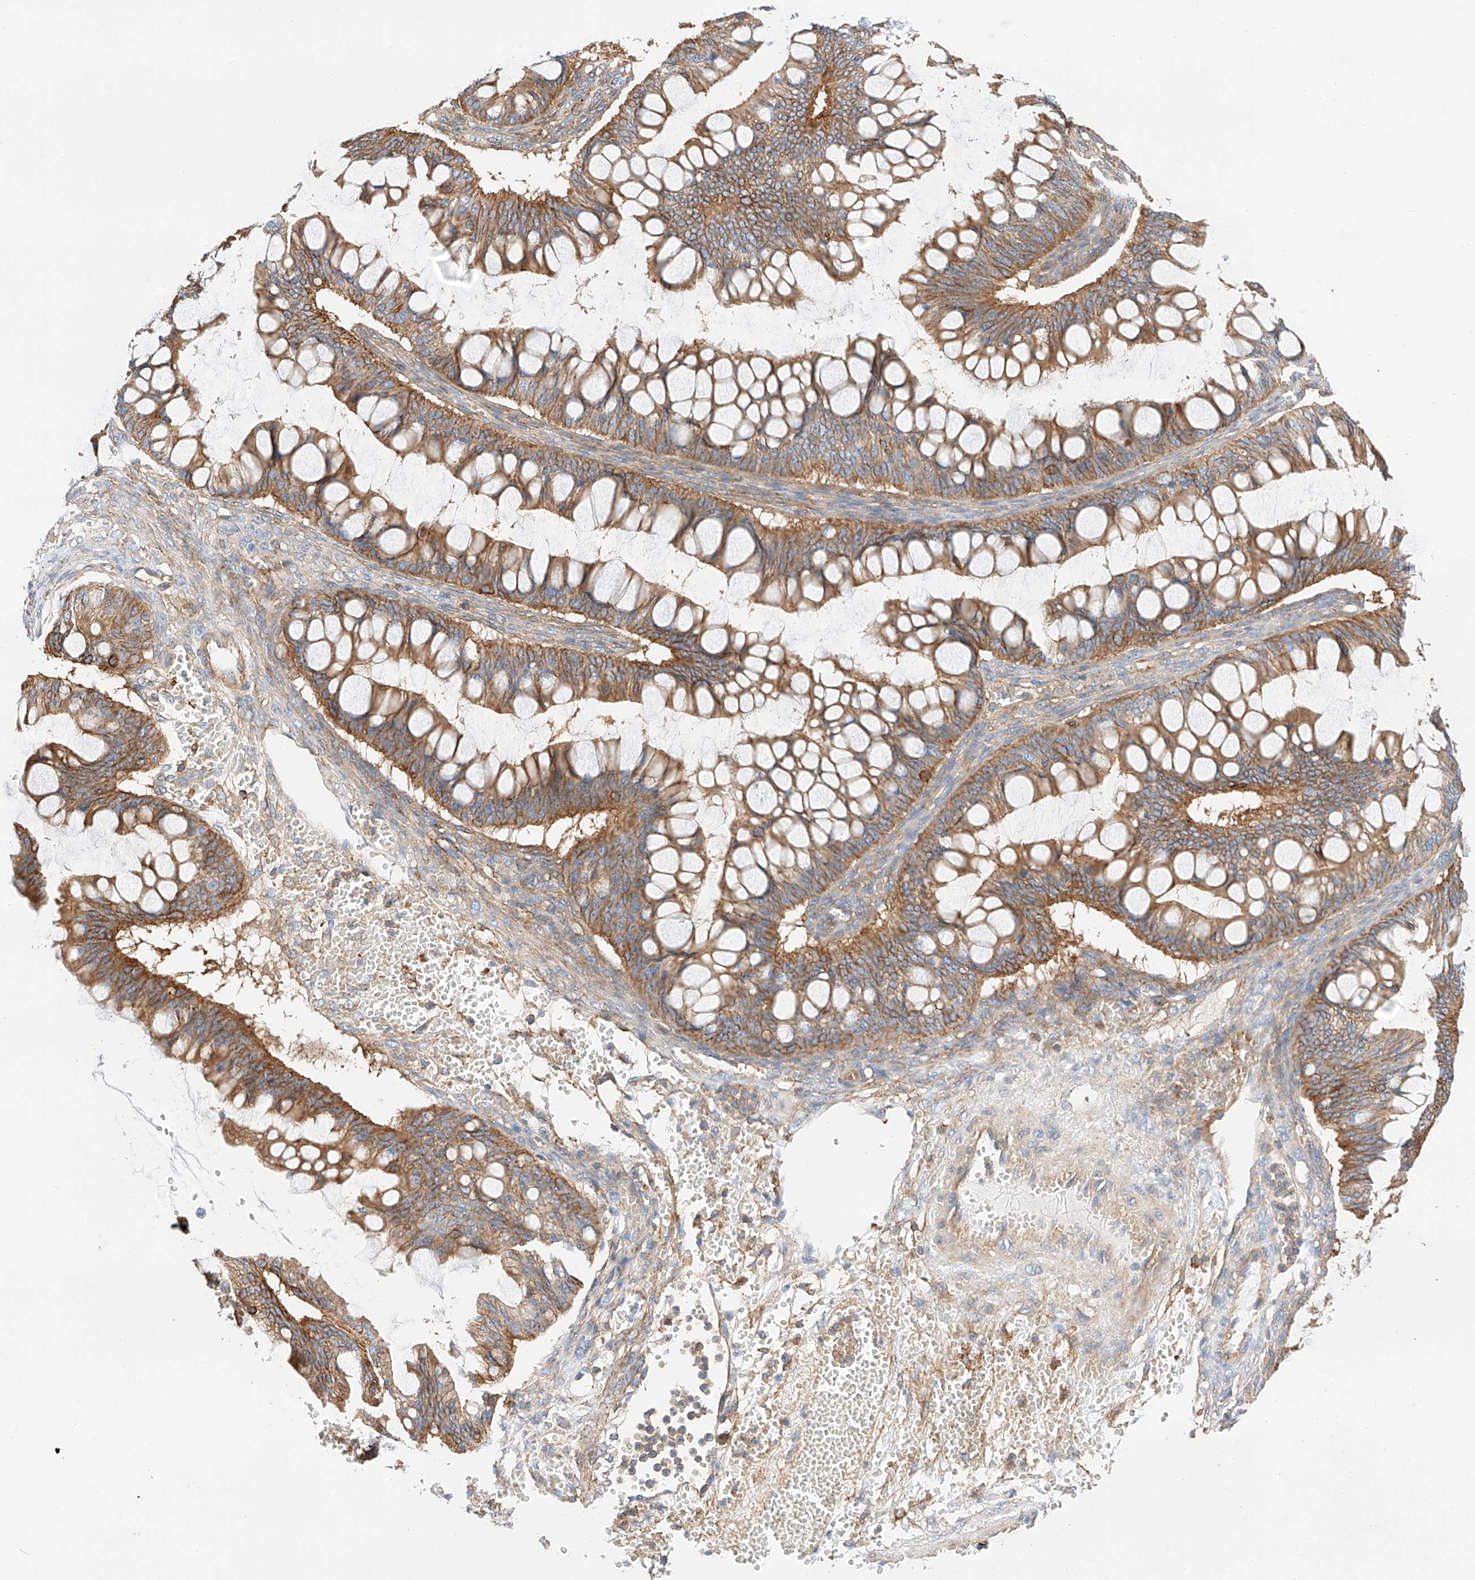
{"staining": {"intensity": "moderate", "quantity": ">75%", "location": "cytoplasmic/membranous"}, "tissue": "ovarian cancer", "cell_type": "Tumor cells", "image_type": "cancer", "snomed": [{"axis": "morphology", "description": "Cystadenocarcinoma, mucinous, NOS"}, {"axis": "topography", "description": "Ovary"}], "caption": "Immunohistochemistry (IHC) photomicrograph of neoplastic tissue: ovarian cancer (mucinous cystadenocarcinoma) stained using immunohistochemistry demonstrates medium levels of moderate protein expression localized specifically in the cytoplasmic/membranous of tumor cells, appearing as a cytoplasmic/membranous brown color.", "gene": "HAUS4", "patient": {"sex": "female", "age": 73}}